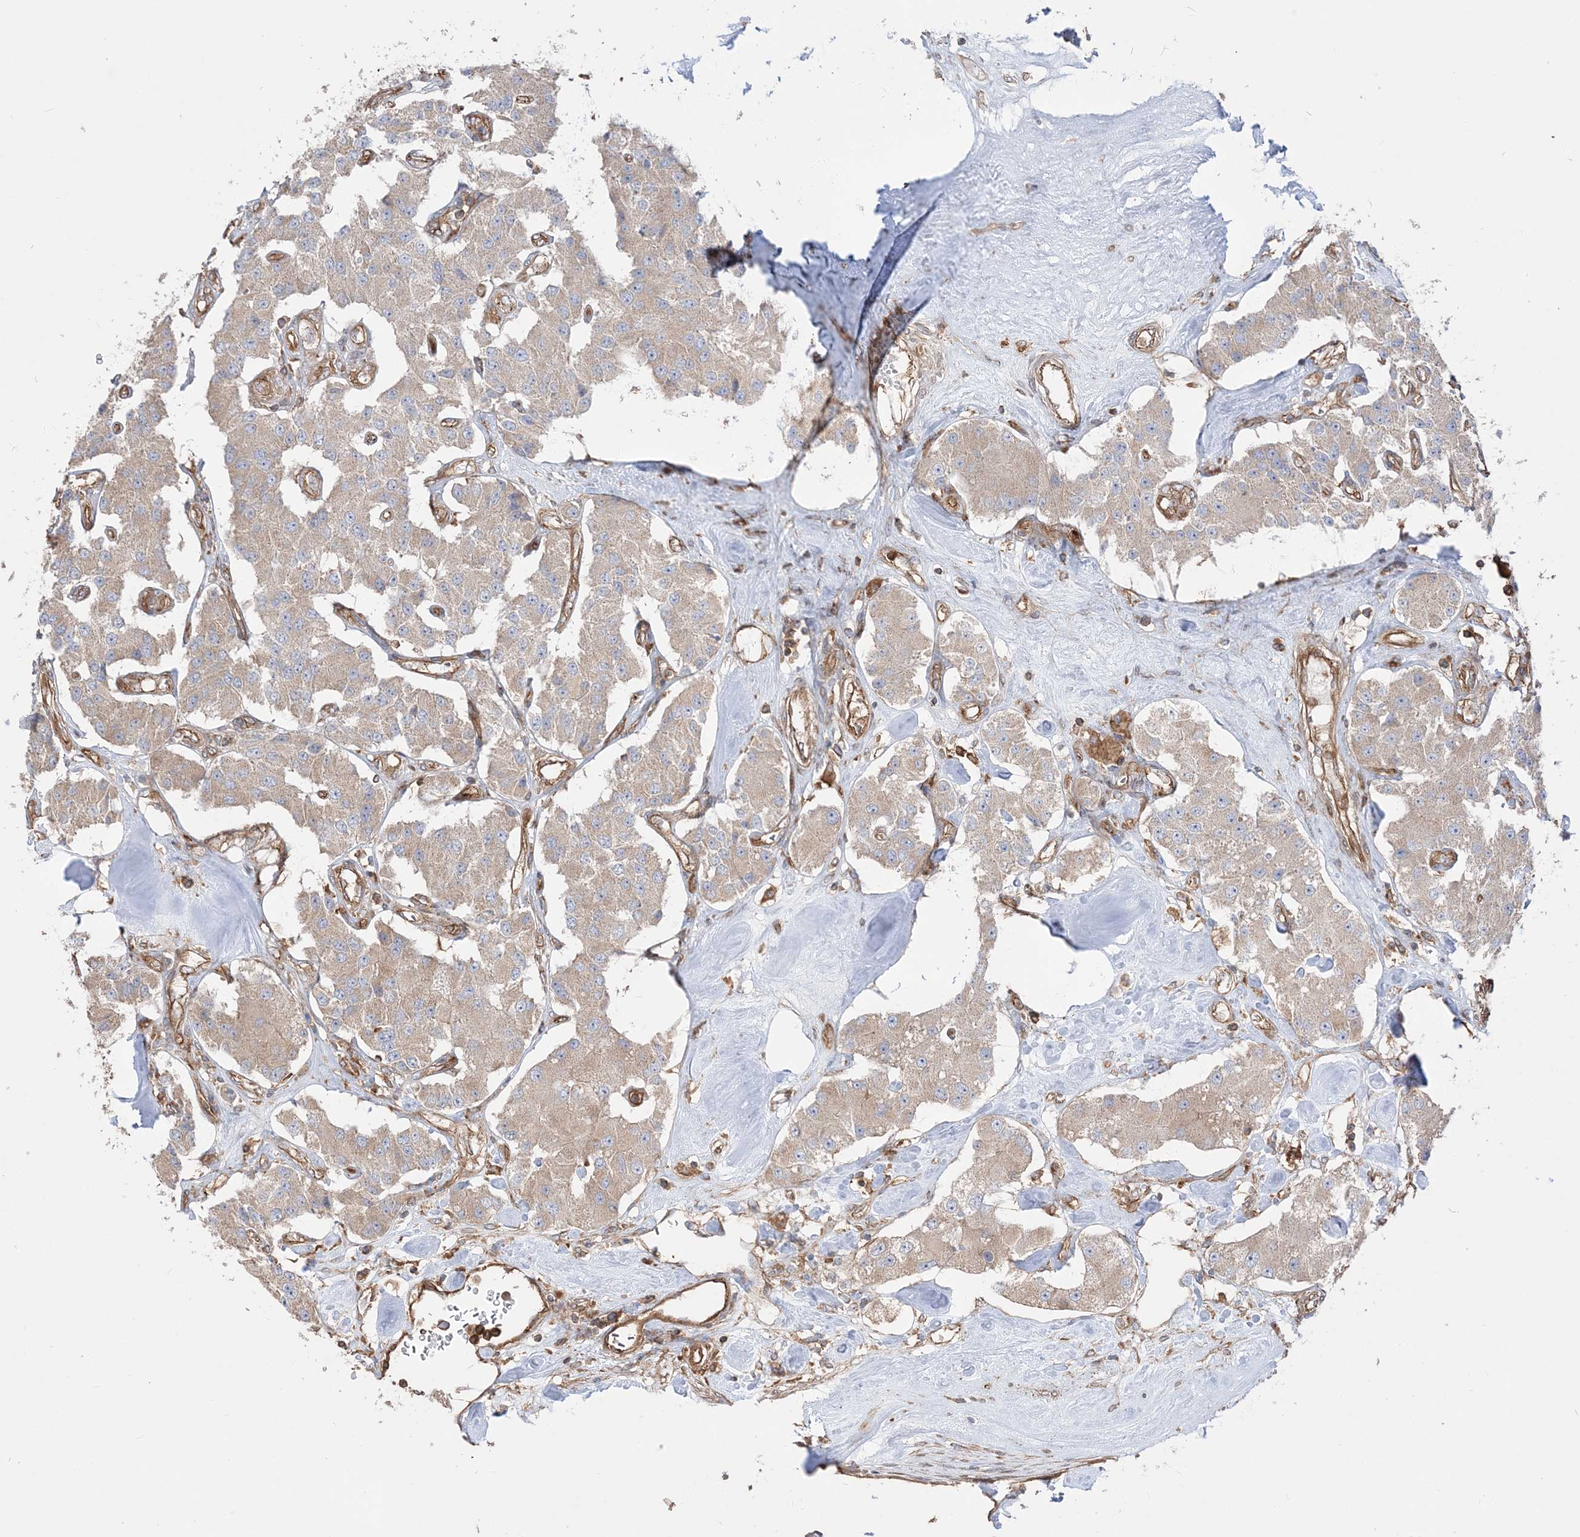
{"staining": {"intensity": "weak", "quantity": ">75%", "location": "cytoplasmic/membranous"}, "tissue": "carcinoid", "cell_type": "Tumor cells", "image_type": "cancer", "snomed": [{"axis": "morphology", "description": "Carcinoid, malignant, NOS"}, {"axis": "topography", "description": "Pancreas"}], "caption": "This micrograph displays carcinoid stained with immunohistochemistry (IHC) to label a protein in brown. The cytoplasmic/membranous of tumor cells show weak positivity for the protein. Nuclei are counter-stained blue.", "gene": "TBC1D5", "patient": {"sex": "male", "age": 41}}